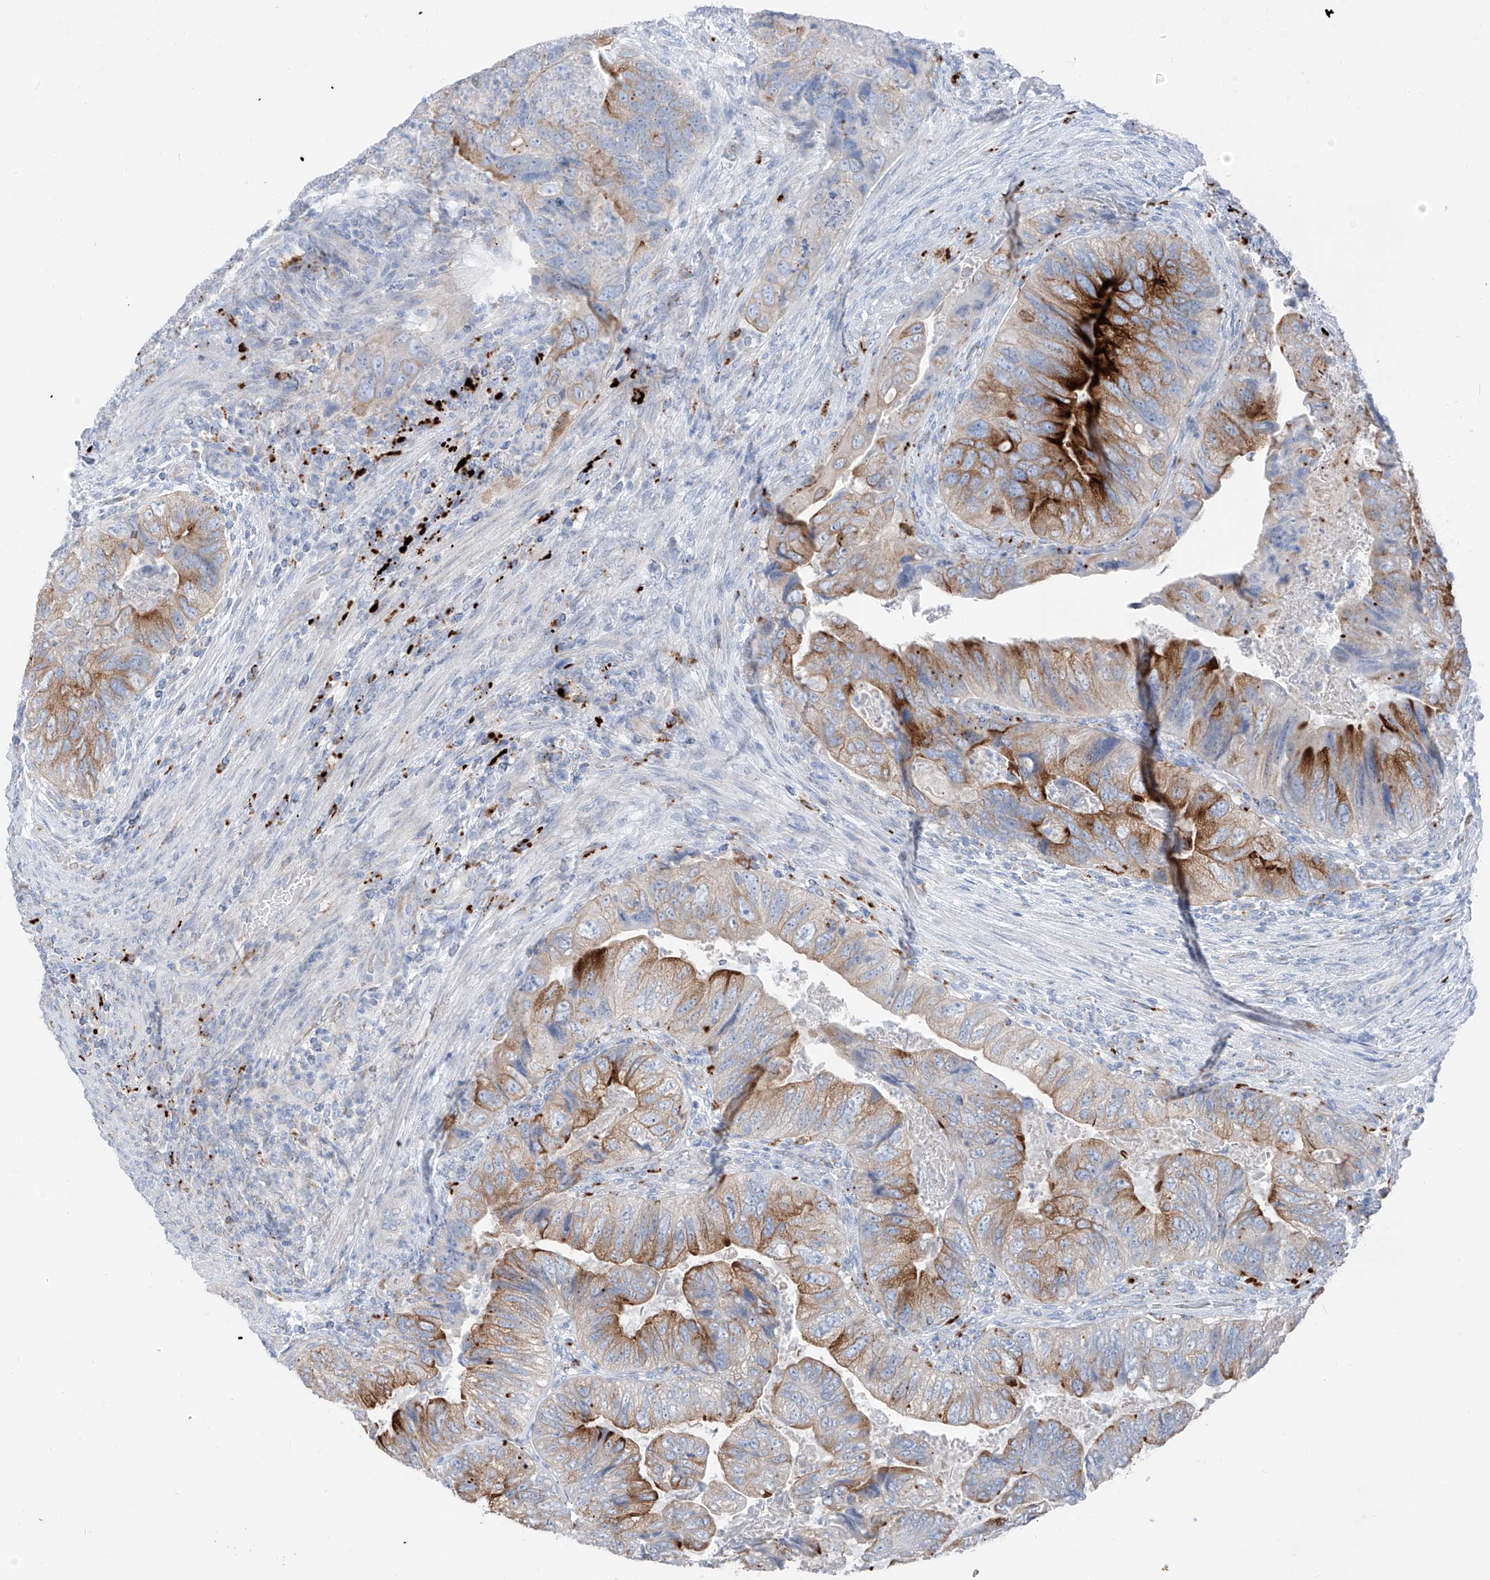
{"staining": {"intensity": "strong", "quantity": "25%-75%", "location": "cytoplasmic/membranous"}, "tissue": "colorectal cancer", "cell_type": "Tumor cells", "image_type": "cancer", "snomed": [{"axis": "morphology", "description": "Adenocarcinoma, NOS"}, {"axis": "topography", "description": "Rectum"}], "caption": "Colorectal adenocarcinoma tissue shows strong cytoplasmic/membranous expression in about 25%-75% of tumor cells, visualized by immunohistochemistry.", "gene": "GPR137C", "patient": {"sex": "male", "age": 63}}